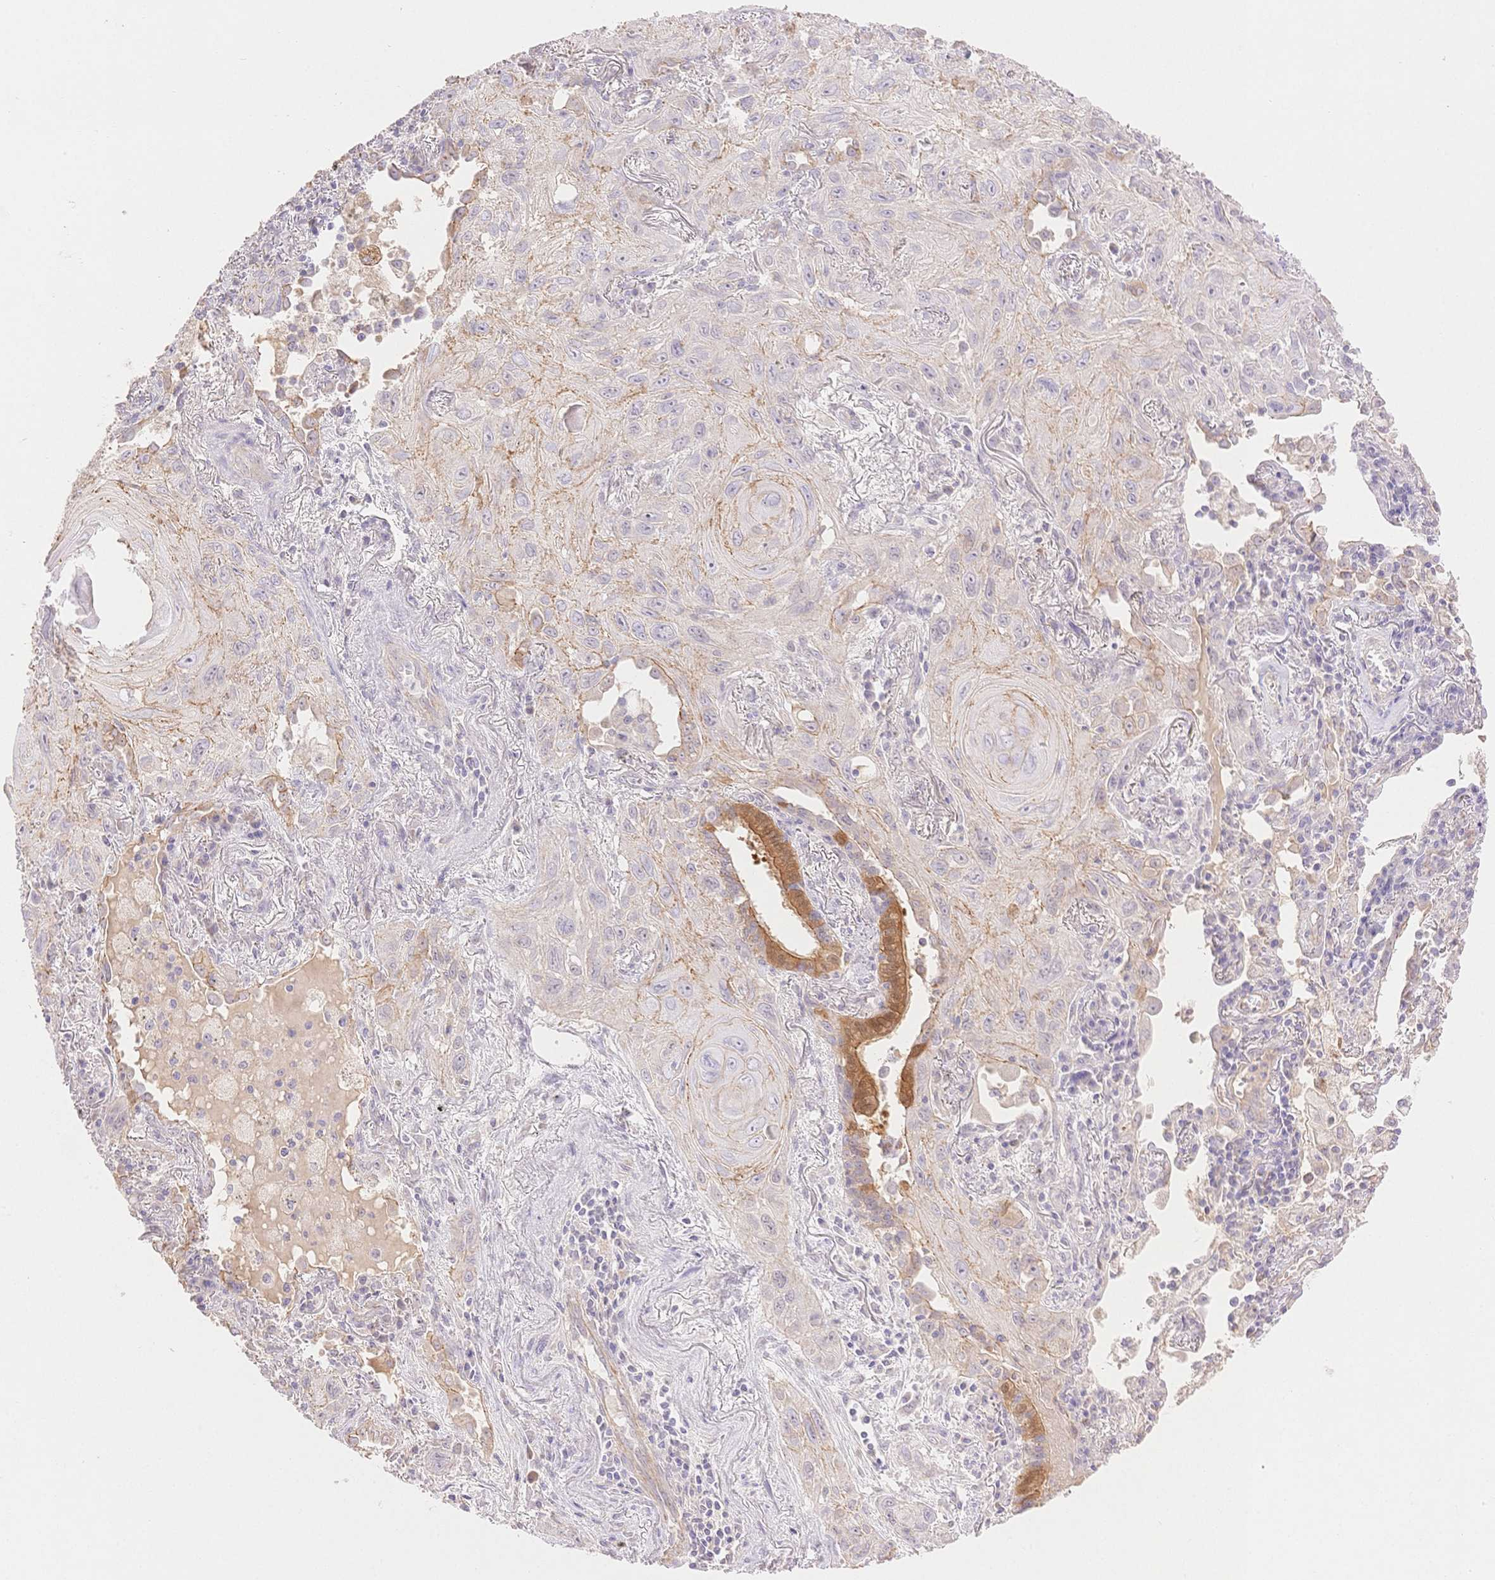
{"staining": {"intensity": "weak", "quantity": "25%-75%", "location": "cytoplasmic/membranous"}, "tissue": "lung cancer", "cell_type": "Tumor cells", "image_type": "cancer", "snomed": [{"axis": "morphology", "description": "Squamous cell carcinoma, NOS"}, {"axis": "topography", "description": "Lung"}], "caption": "A brown stain labels weak cytoplasmic/membranous staining of a protein in squamous cell carcinoma (lung) tumor cells.", "gene": "WDR54", "patient": {"sex": "male", "age": 79}}